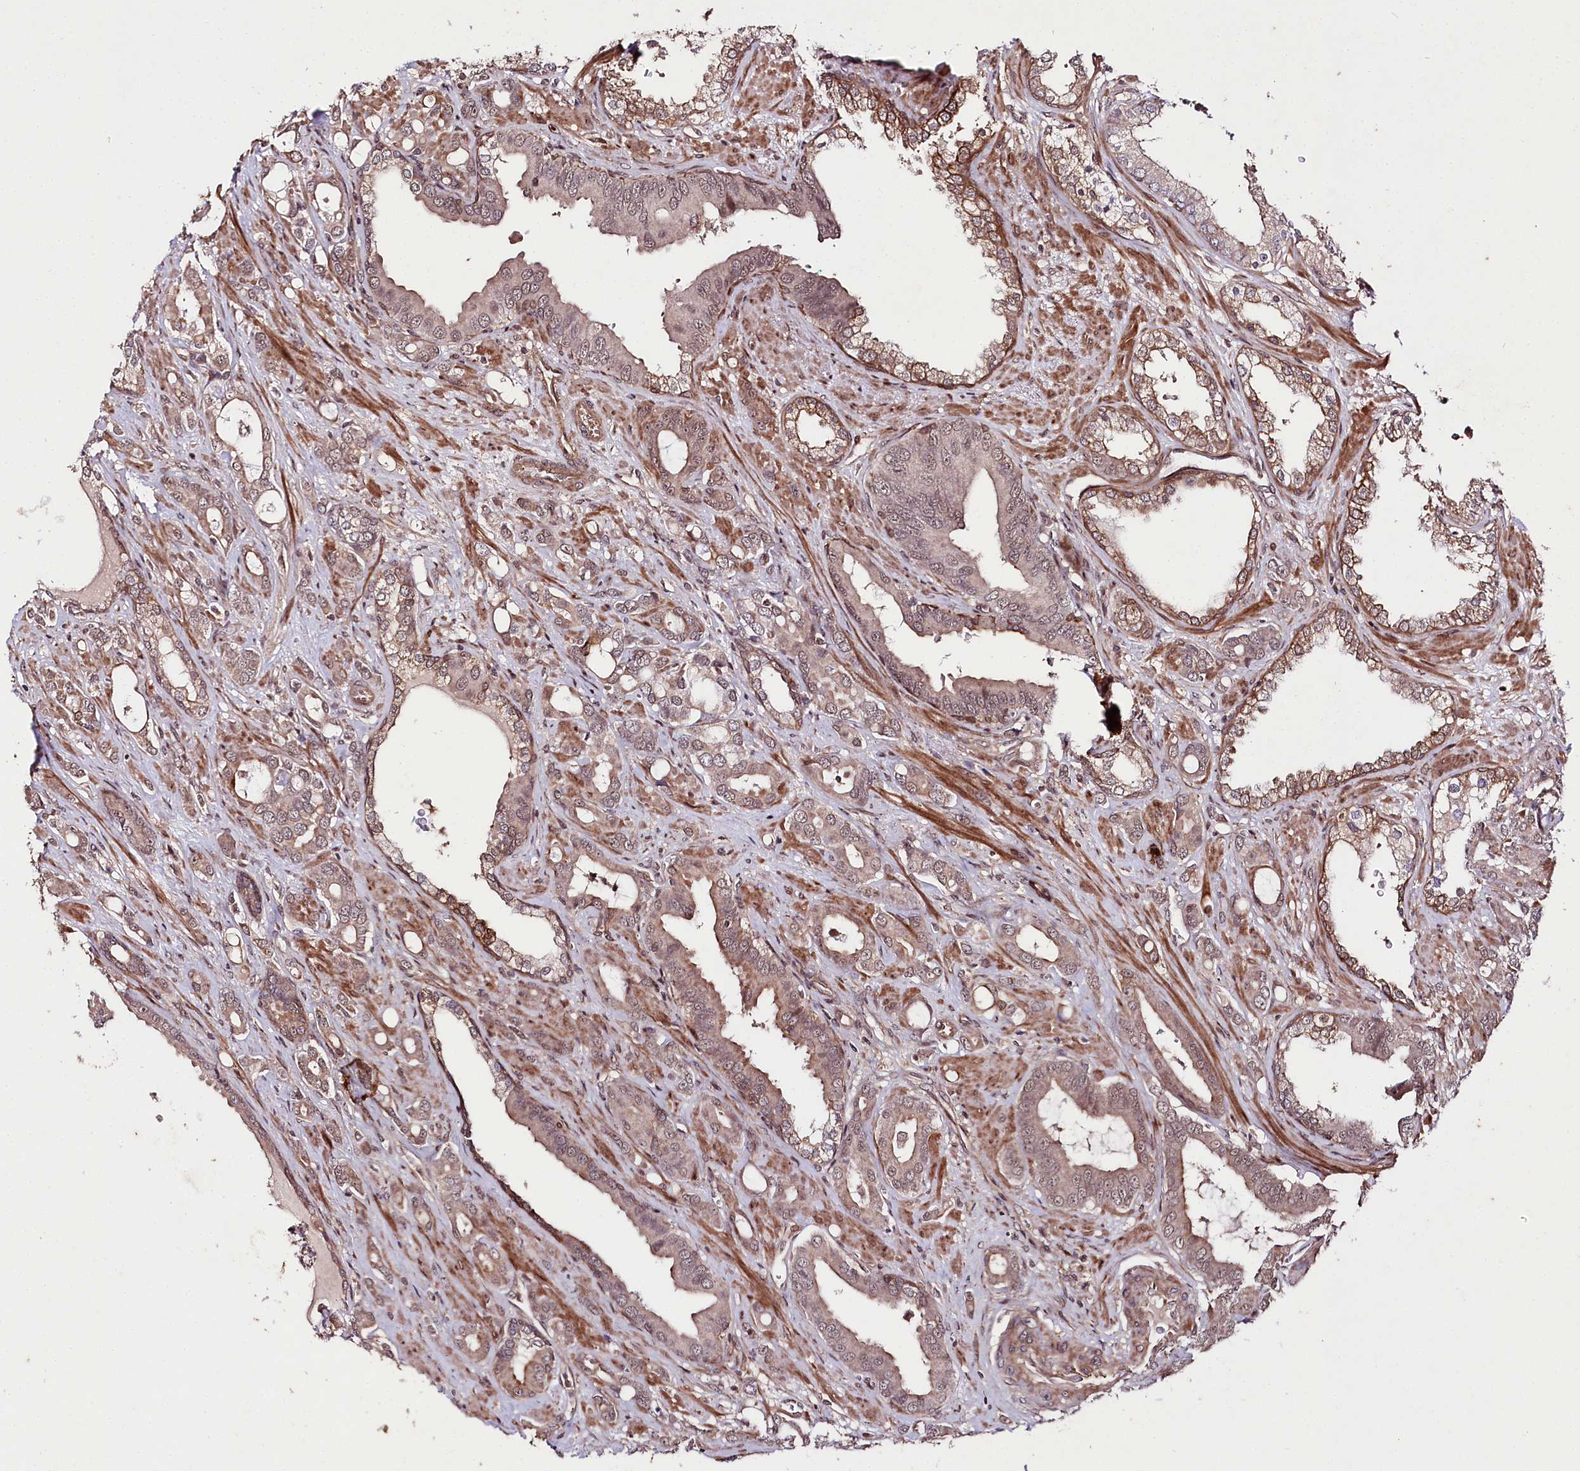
{"staining": {"intensity": "moderate", "quantity": ">75%", "location": "cytoplasmic/membranous"}, "tissue": "prostate cancer", "cell_type": "Tumor cells", "image_type": "cancer", "snomed": [{"axis": "morphology", "description": "Adenocarcinoma, High grade"}, {"axis": "topography", "description": "Prostate"}], "caption": "IHC histopathology image of neoplastic tissue: prostate cancer (high-grade adenocarcinoma) stained using IHC exhibits medium levels of moderate protein expression localized specifically in the cytoplasmic/membranous of tumor cells, appearing as a cytoplasmic/membranous brown color.", "gene": "PHLDB1", "patient": {"sex": "male", "age": 72}}